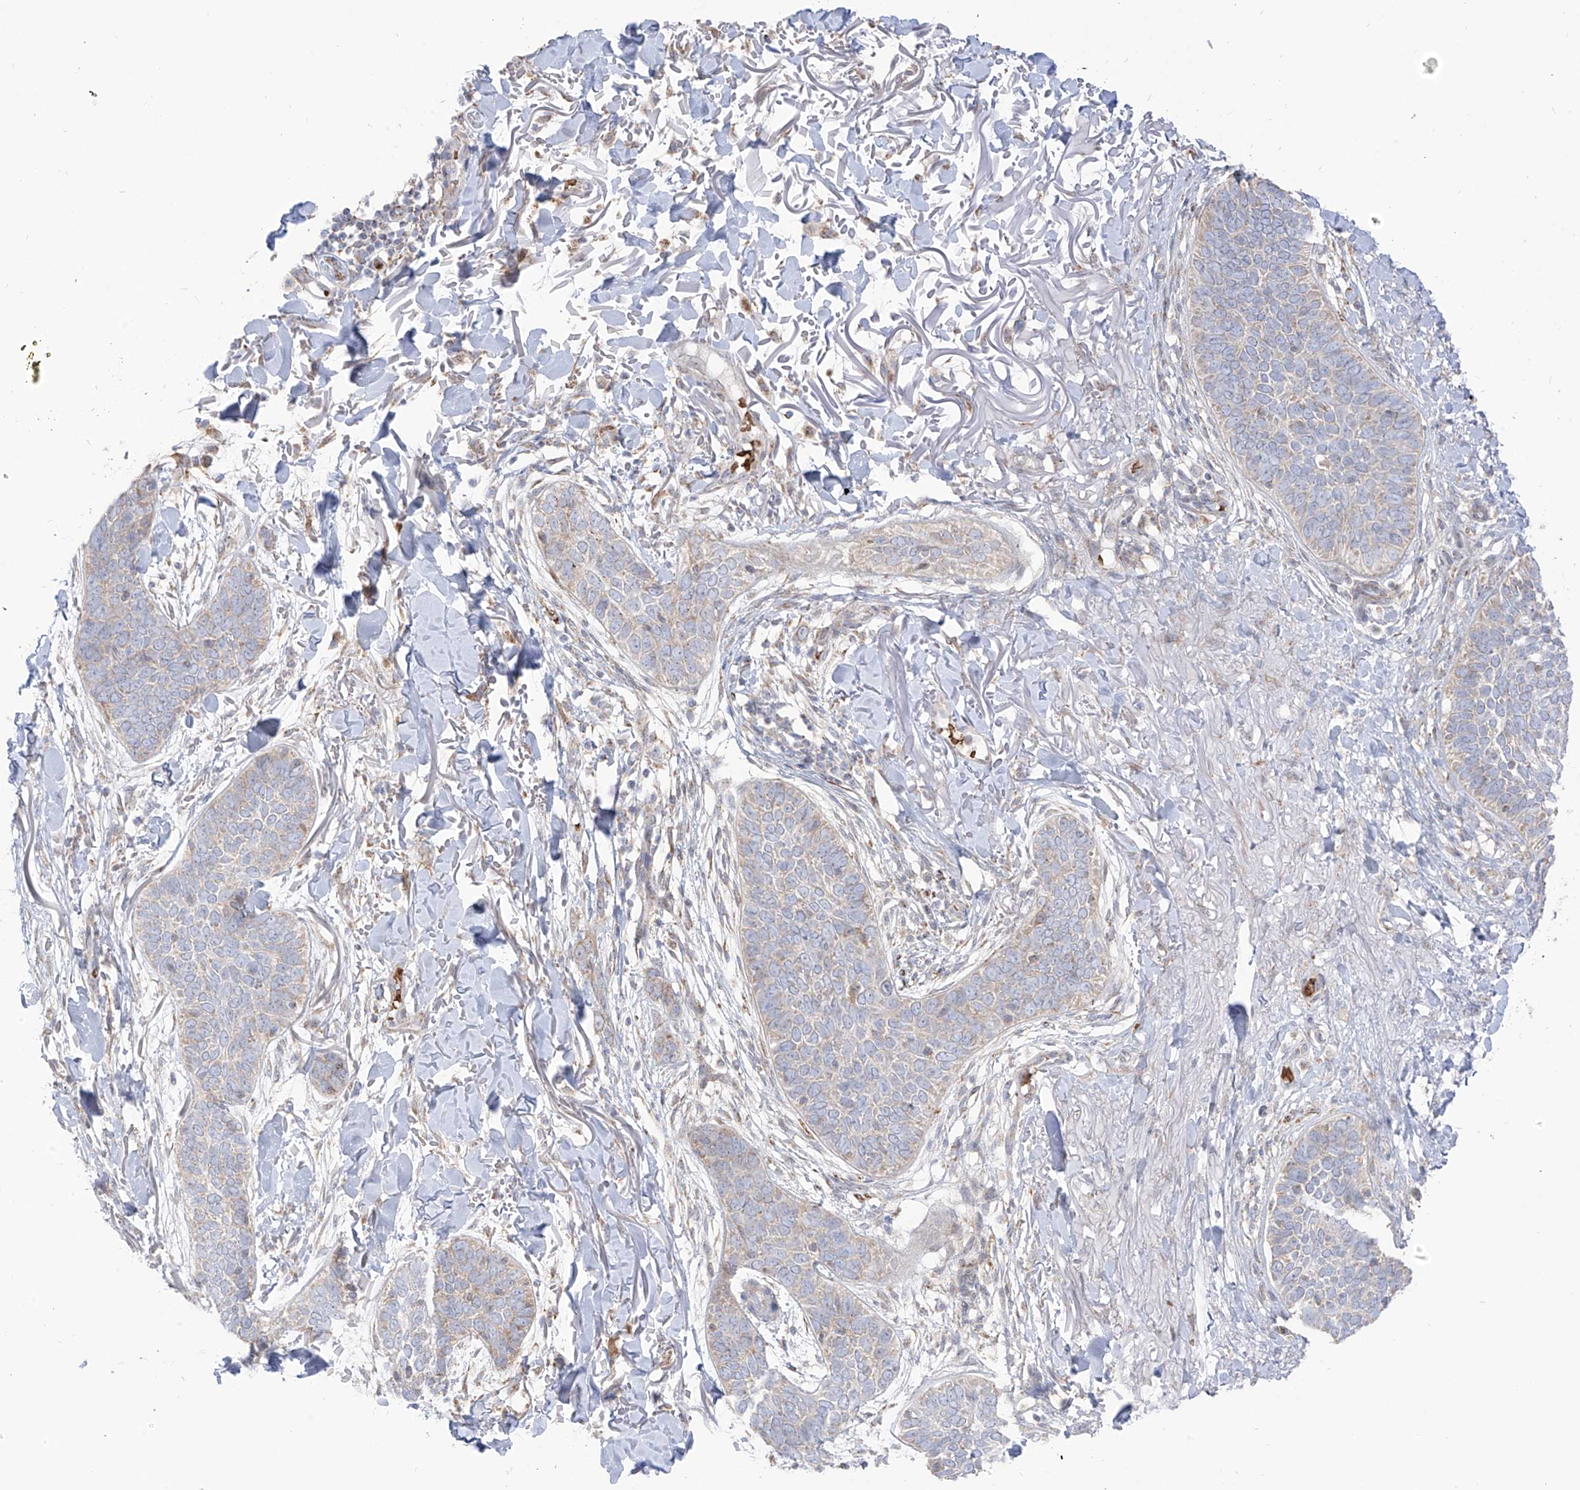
{"staining": {"intensity": "negative", "quantity": "none", "location": "none"}, "tissue": "skin cancer", "cell_type": "Tumor cells", "image_type": "cancer", "snomed": [{"axis": "morphology", "description": "Basal cell carcinoma"}, {"axis": "topography", "description": "Skin"}], "caption": "There is no significant positivity in tumor cells of skin cancer.", "gene": "ARHGEF40", "patient": {"sex": "male", "age": 85}}